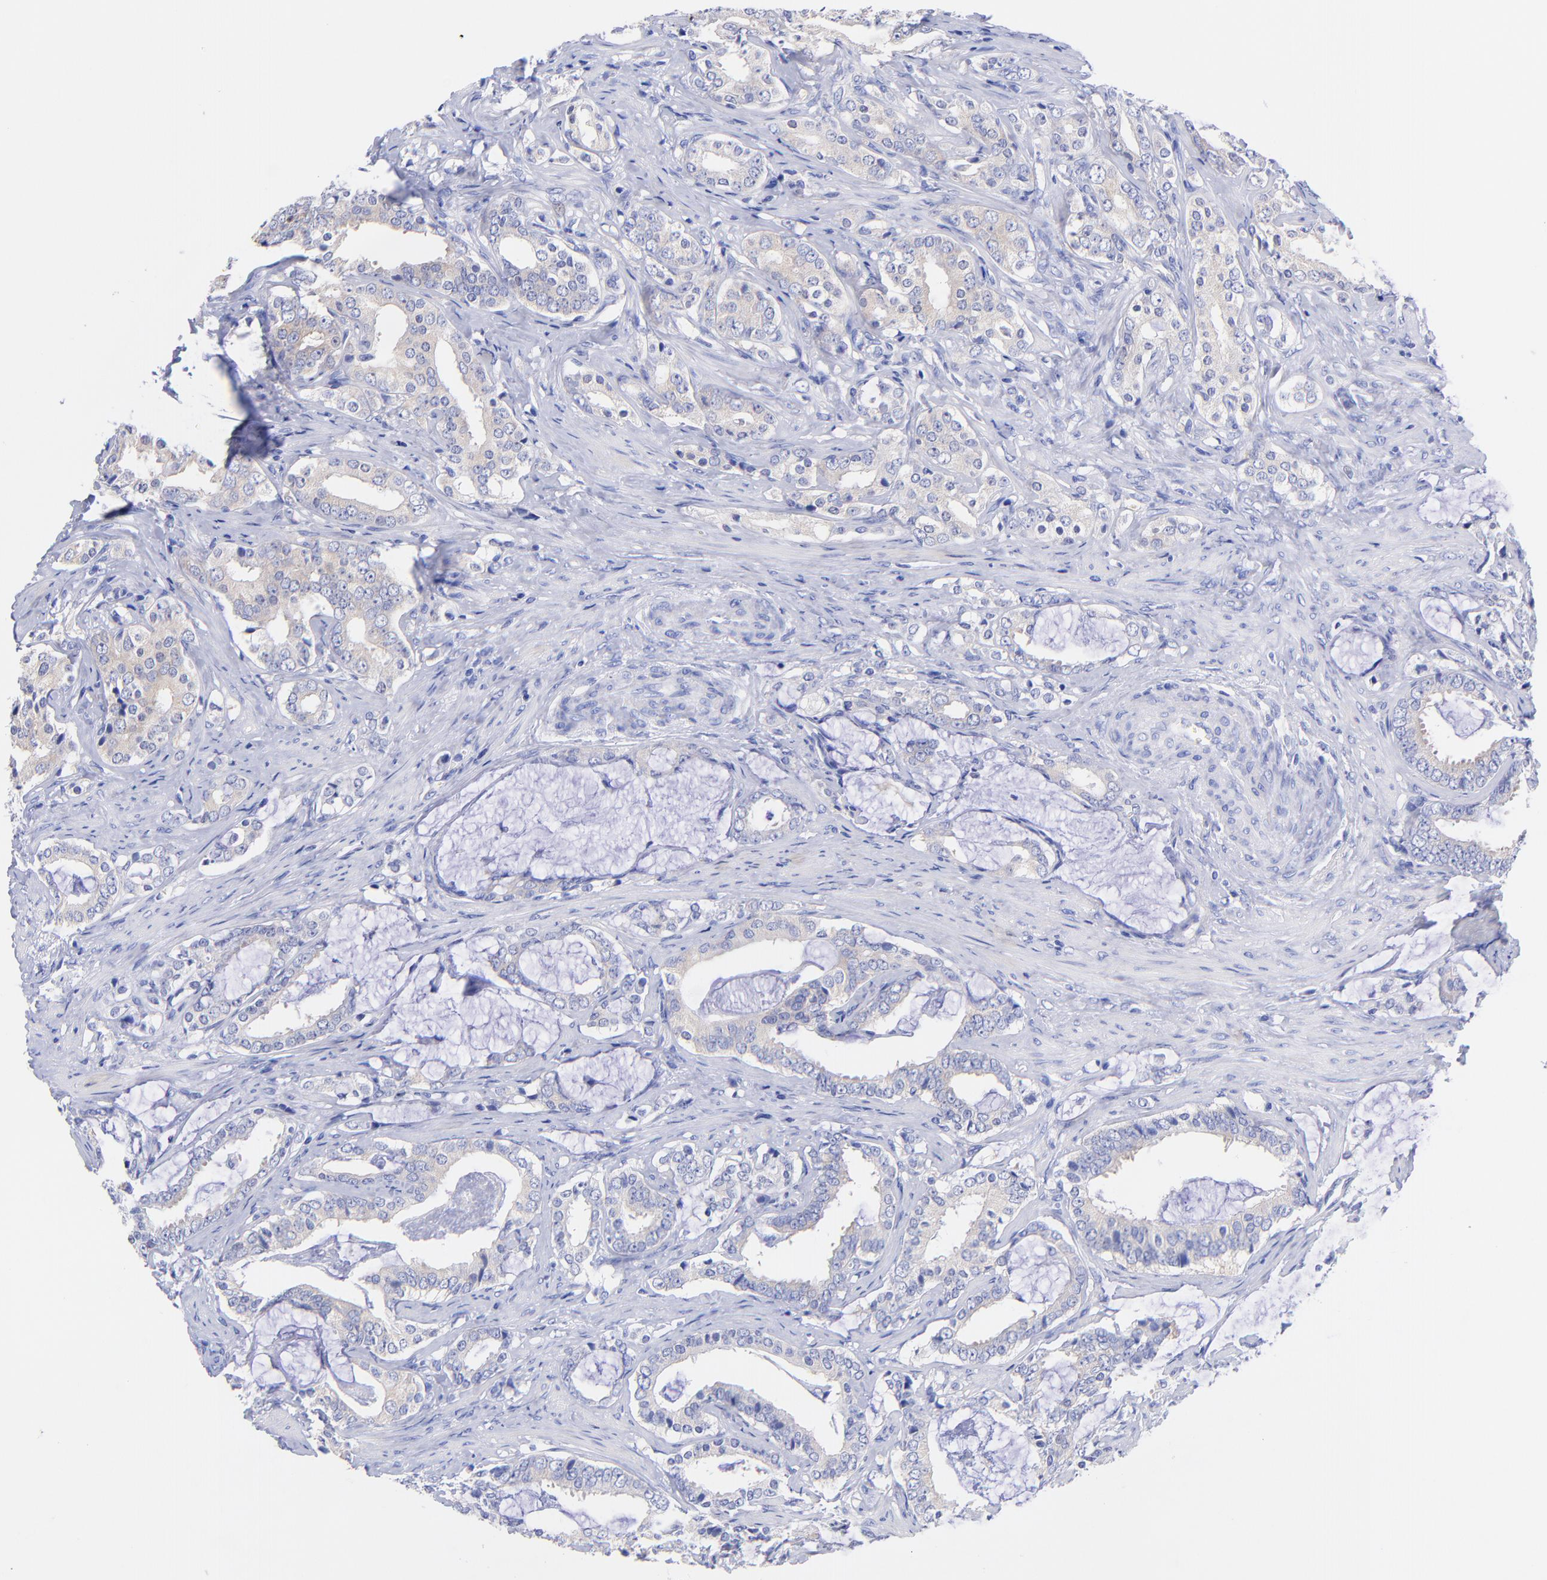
{"staining": {"intensity": "negative", "quantity": "none", "location": "none"}, "tissue": "prostate cancer", "cell_type": "Tumor cells", "image_type": "cancer", "snomed": [{"axis": "morphology", "description": "Adenocarcinoma, Low grade"}, {"axis": "topography", "description": "Prostate"}], "caption": "The image reveals no staining of tumor cells in prostate cancer (low-grade adenocarcinoma).", "gene": "GPHN", "patient": {"sex": "male", "age": 59}}